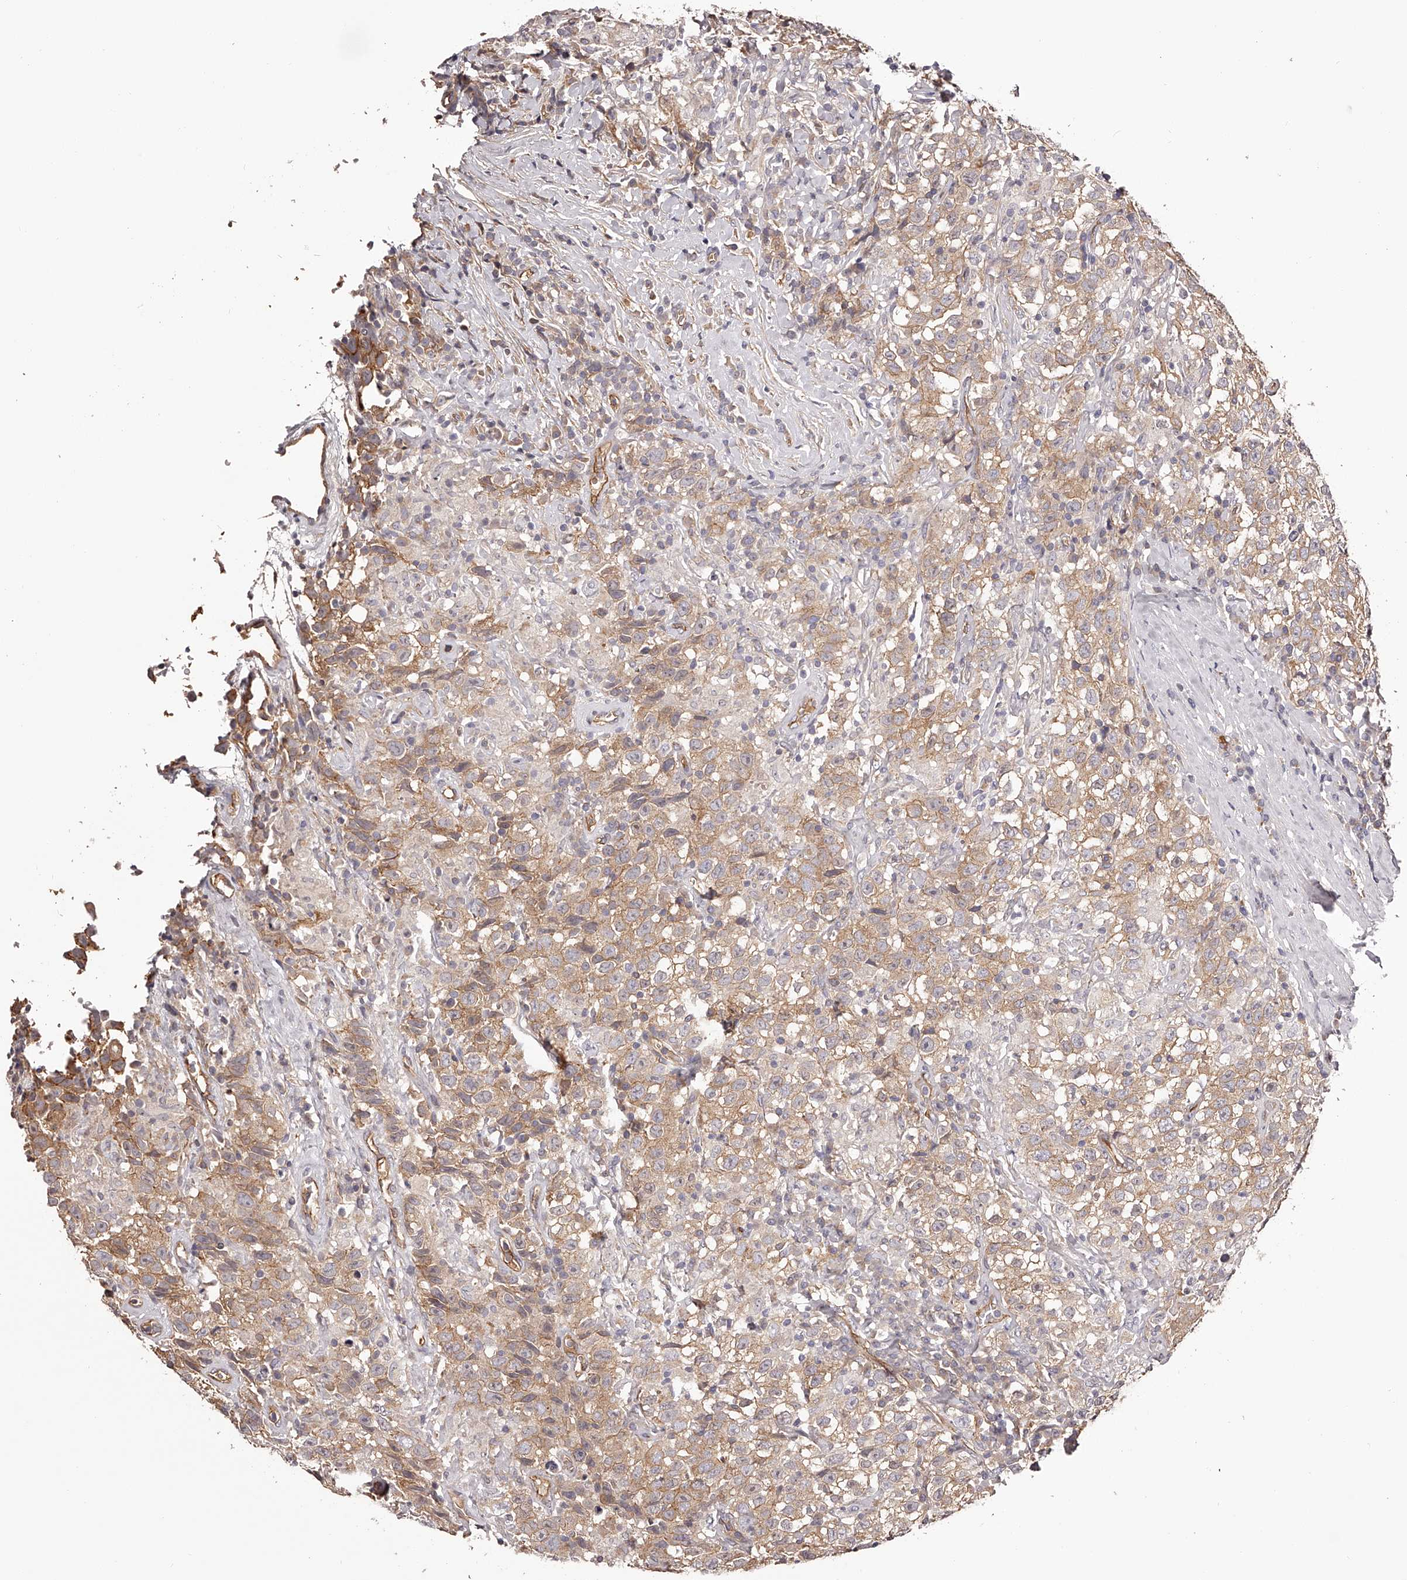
{"staining": {"intensity": "weak", "quantity": ">75%", "location": "cytoplasmic/membranous"}, "tissue": "testis cancer", "cell_type": "Tumor cells", "image_type": "cancer", "snomed": [{"axis": "morphology", "description": "Seminoma, NOS"}, {"axis": "topography", "description": "Testis"}], "caption": "The image demonstrates immunohistochemical staining of testis cancer. There is weak cytoplasmic/membranous expression is appreciated in about >75% of tumor cells. Using DAB (brown) and hematoxylin (blue) stains, captured at high magnification using brightfield microscopy.", "gene": "LTV1", "patient": {"sex": "male", "age": 41}}